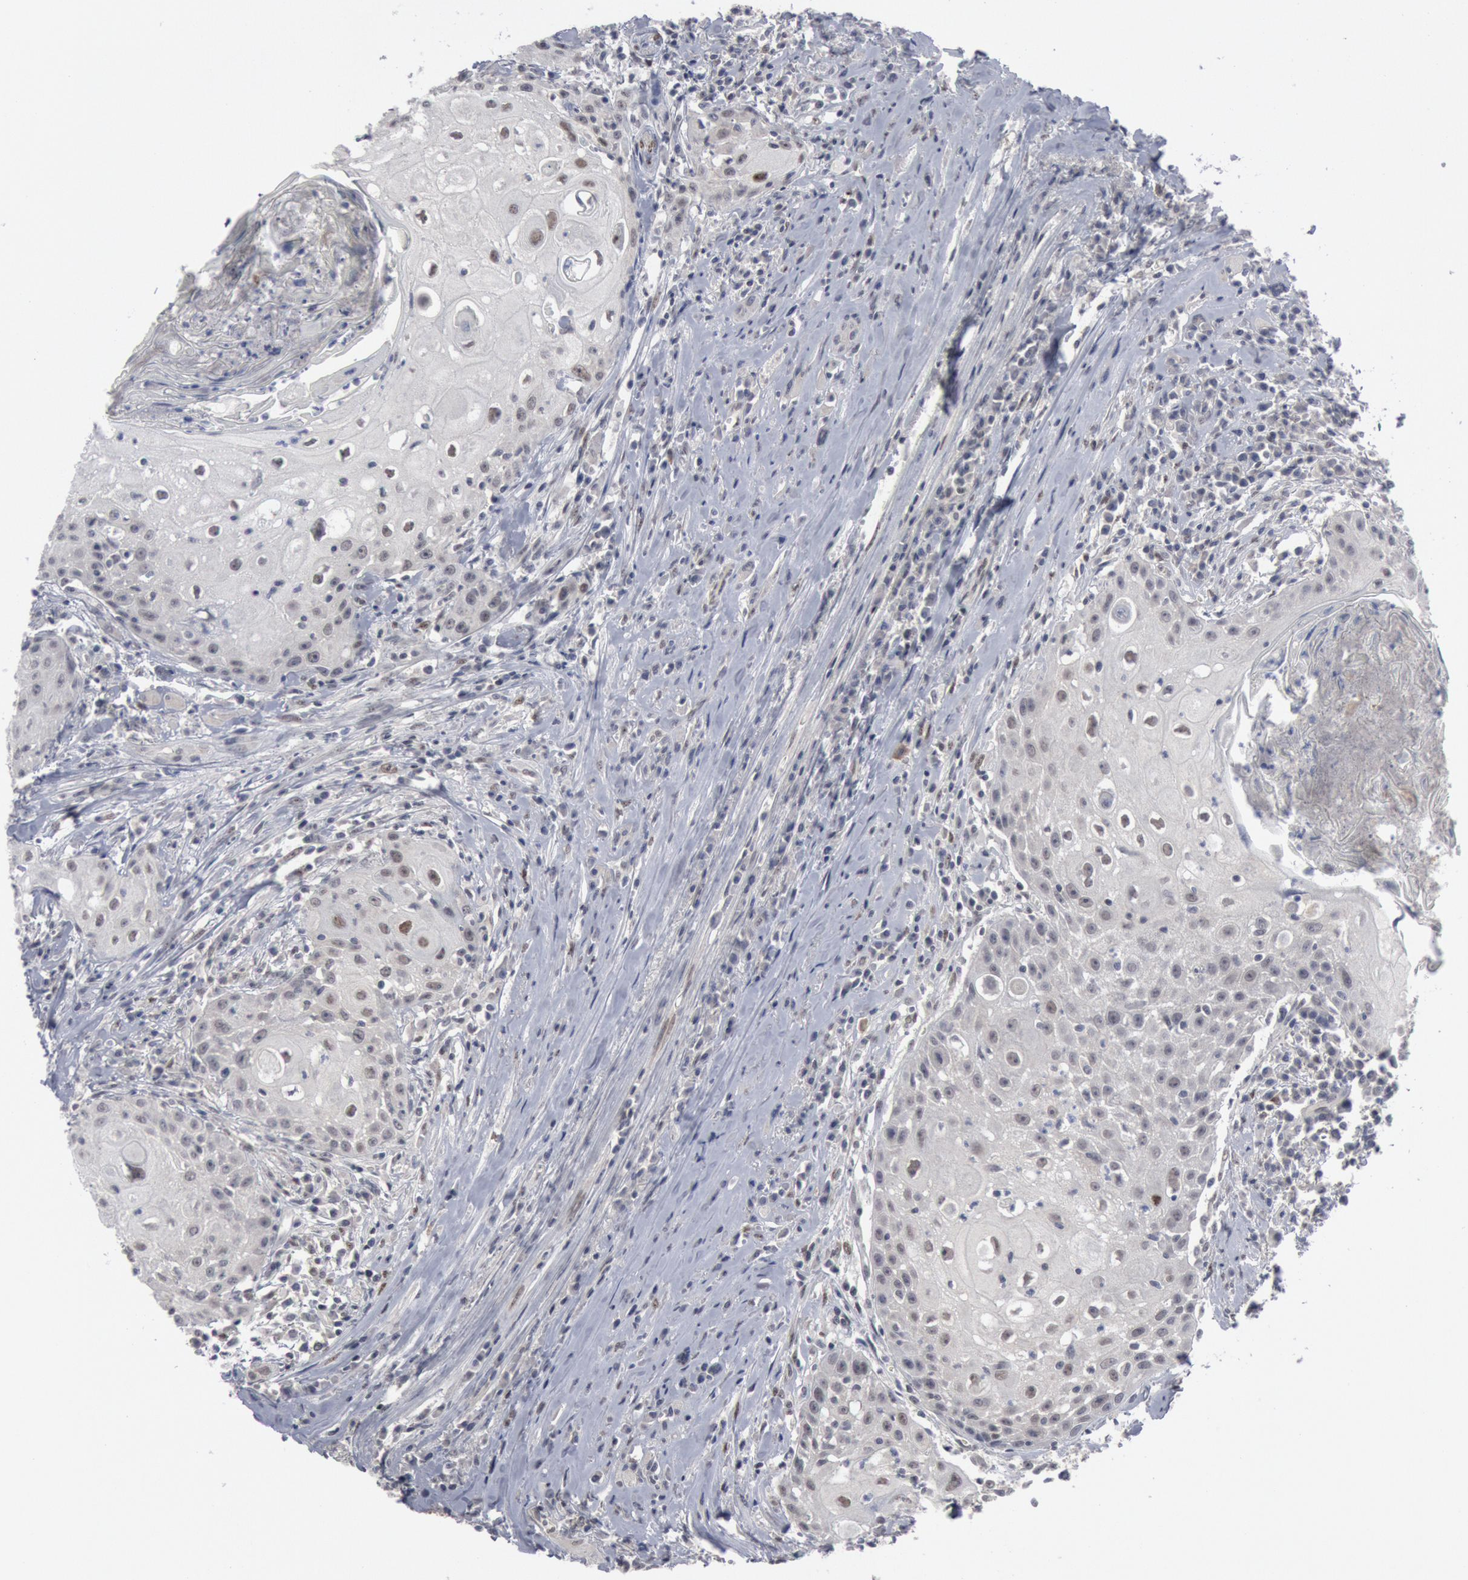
{"staining": {"intensity": "weak", "quantity": "<25%", "location": "nuclear"}, "tissue": "head and neck cancer", "cell_type": "Tumor cells", "image_type": "cancer", "snomed": [{"axis": "morphology", "description": "Squamous cell carcinoma, NOS"}, {"axis": "topography", "description": "Oral tissue"}, {"axis": "topography", "description": "Head-Neck"}], "caption": "The micrograph shows no staining of tumor cells in head and neck cancer (squamous cell carcinoma). The staining was performed using DAB (3,3'-diaminobenzidine) to visualize the protein expression in brown, while the nuclei were stained in blue with hematoxylin (Magnification: 20x).", "gene": "FOXO1", "patient": {"sex": "female", "age": 82}}